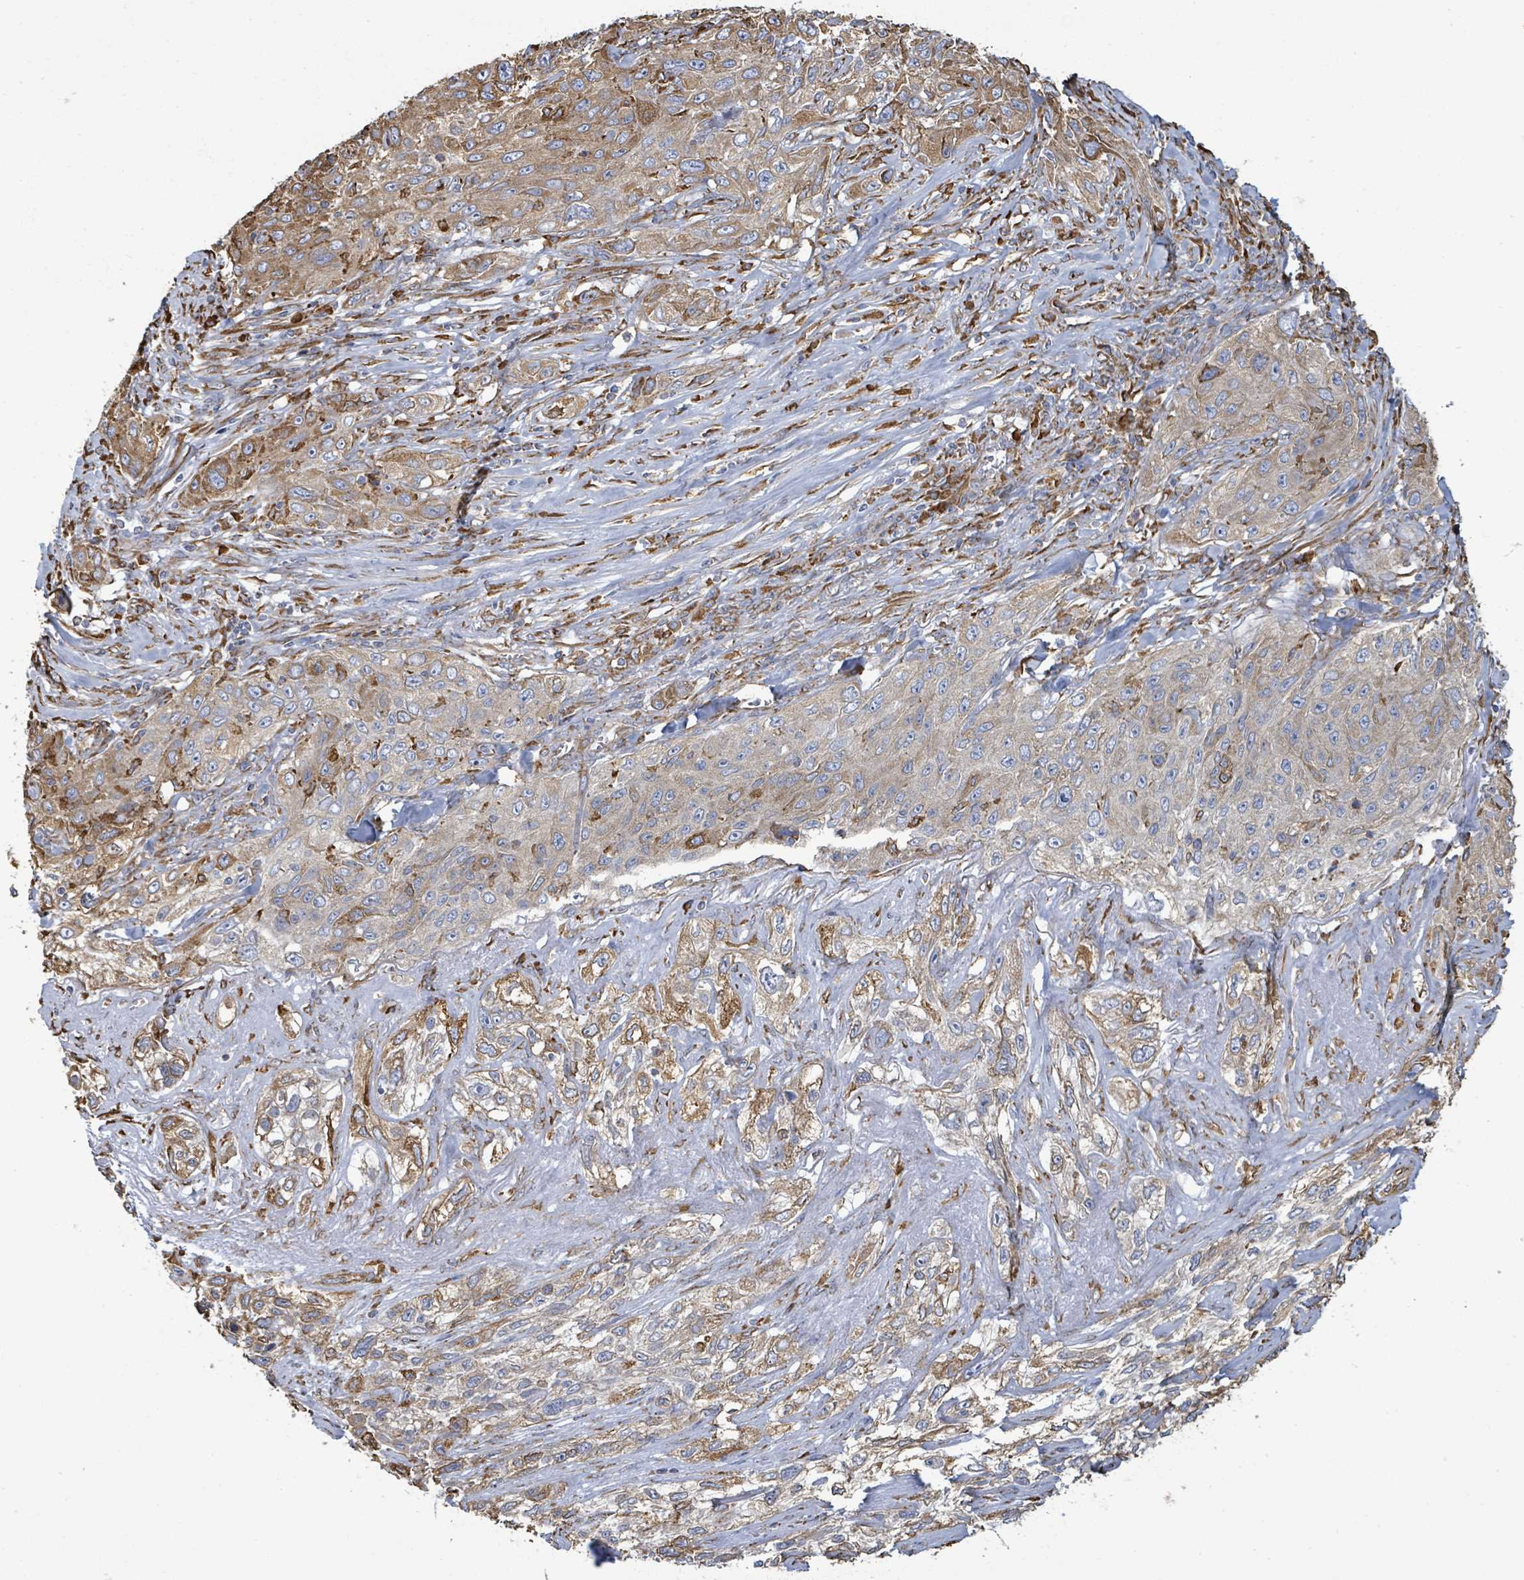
{"staining": {"intensity": "moderate", "quantity": "25%-75%", "location": "cytoplasmic/membranous"}, "tissue": "lung cancer", "cell_type": "Tumor cells", "image_type": "cancer", "snomed": [{"axis": "morphology", "description": "Squamous cell carcinoma, NOS"}, {"axis": "topography", "description": "Lung"}], "caption": "Protein staining of squamous cell carcinoma (lung) tissue exhibits moderate cytoplasmic/membranous expression in about 25%-75% of tumor cells.", "gene": "RFPL4A", "patient": {"sex": "female", "age": 69}}